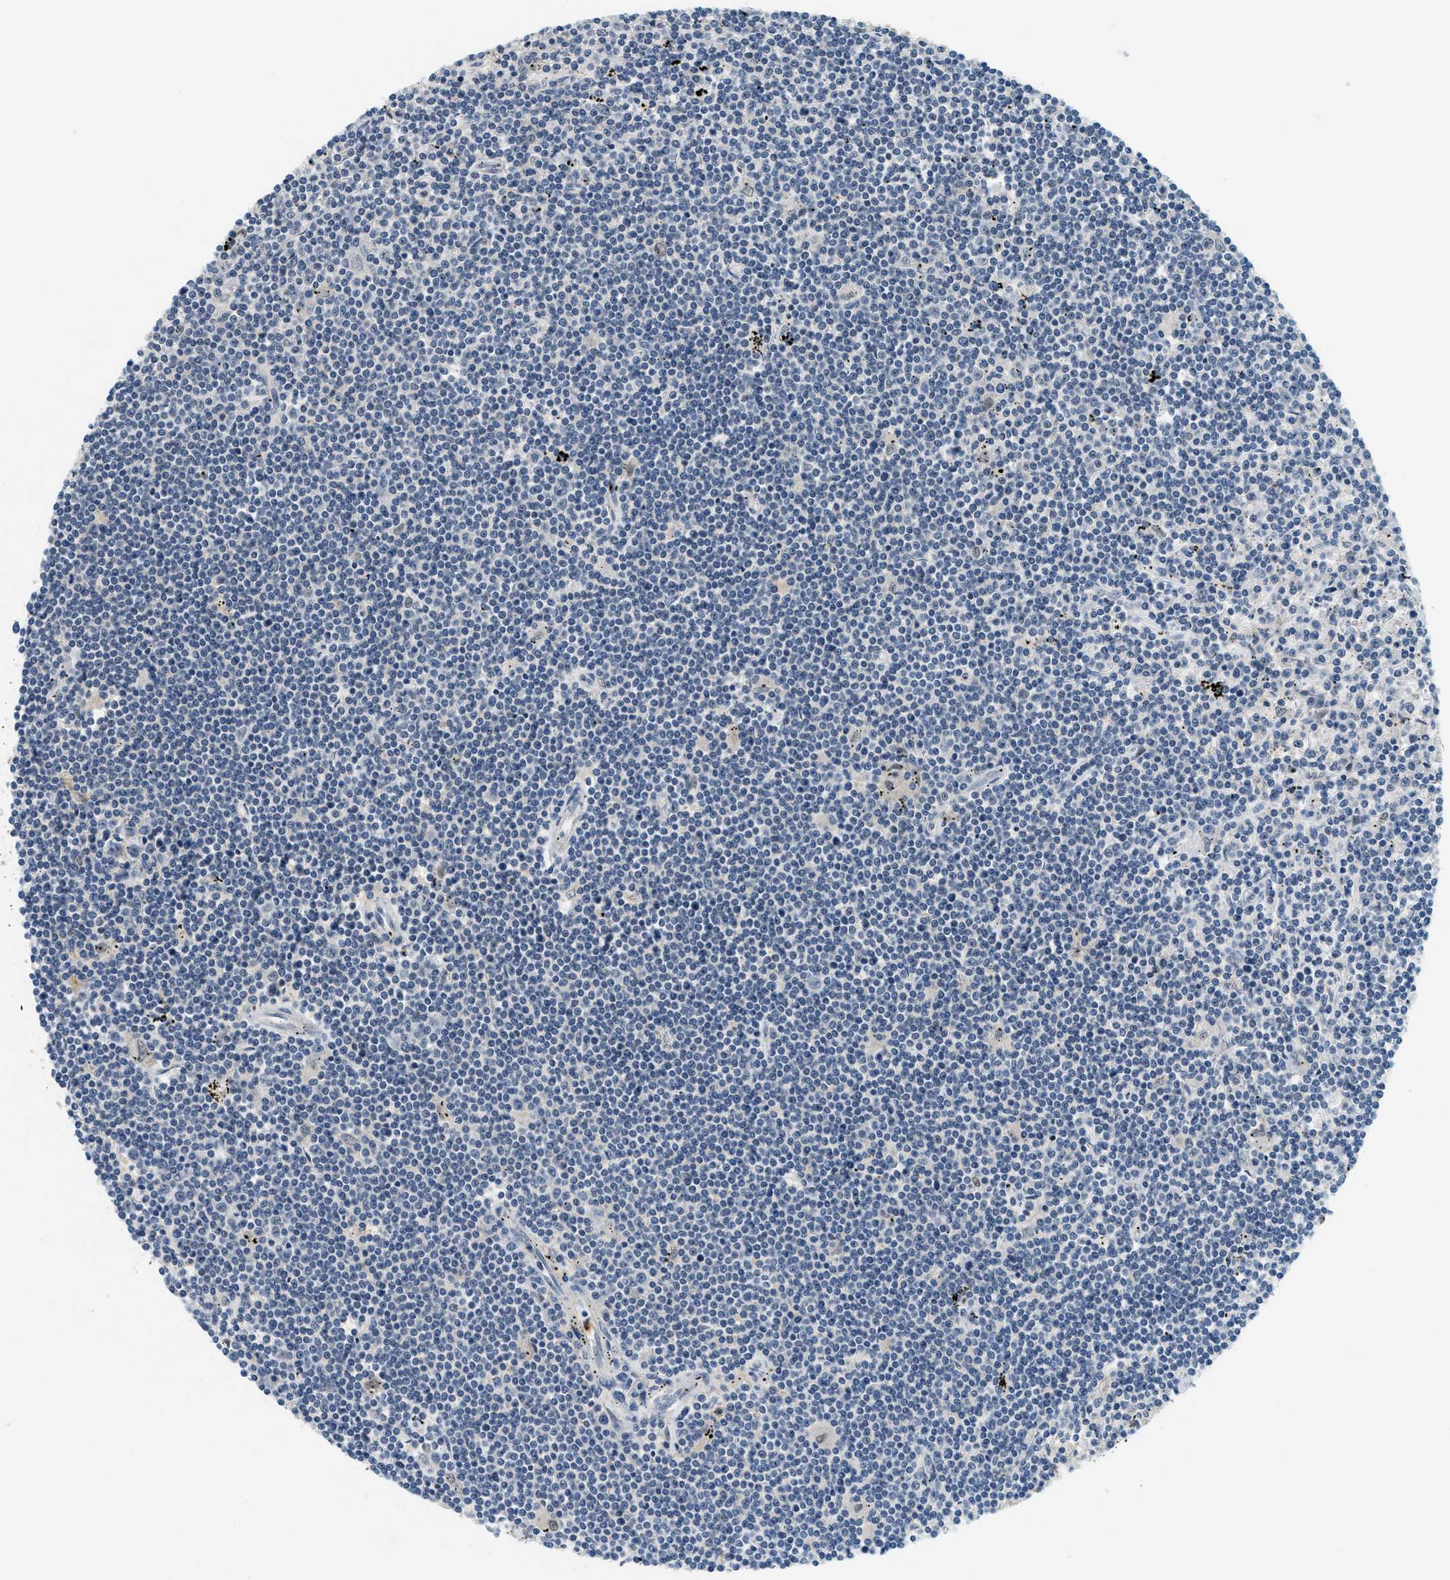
{"staining": {"intensity": "negative", "quantity": "none", "location": "none"}, "tissue": "lymphoma", "cell_type": "Tumor cells", "image_type": "cancer", "snomed": [{"axis": "morphology", "description": "Malignant lymphoma, non-Hodgkin's type, Low grade"}, {"axis": "topography", "description": "Spleen"}], "caption": "This is an immunohistochemistry (IHC) histopathology image of low-grade malignant lymphoma, non-Hodgkin's type. There is no staining in tumor cells.", "gene": "RASGRP2", "patient": {"sex": "male", "age": 76}}